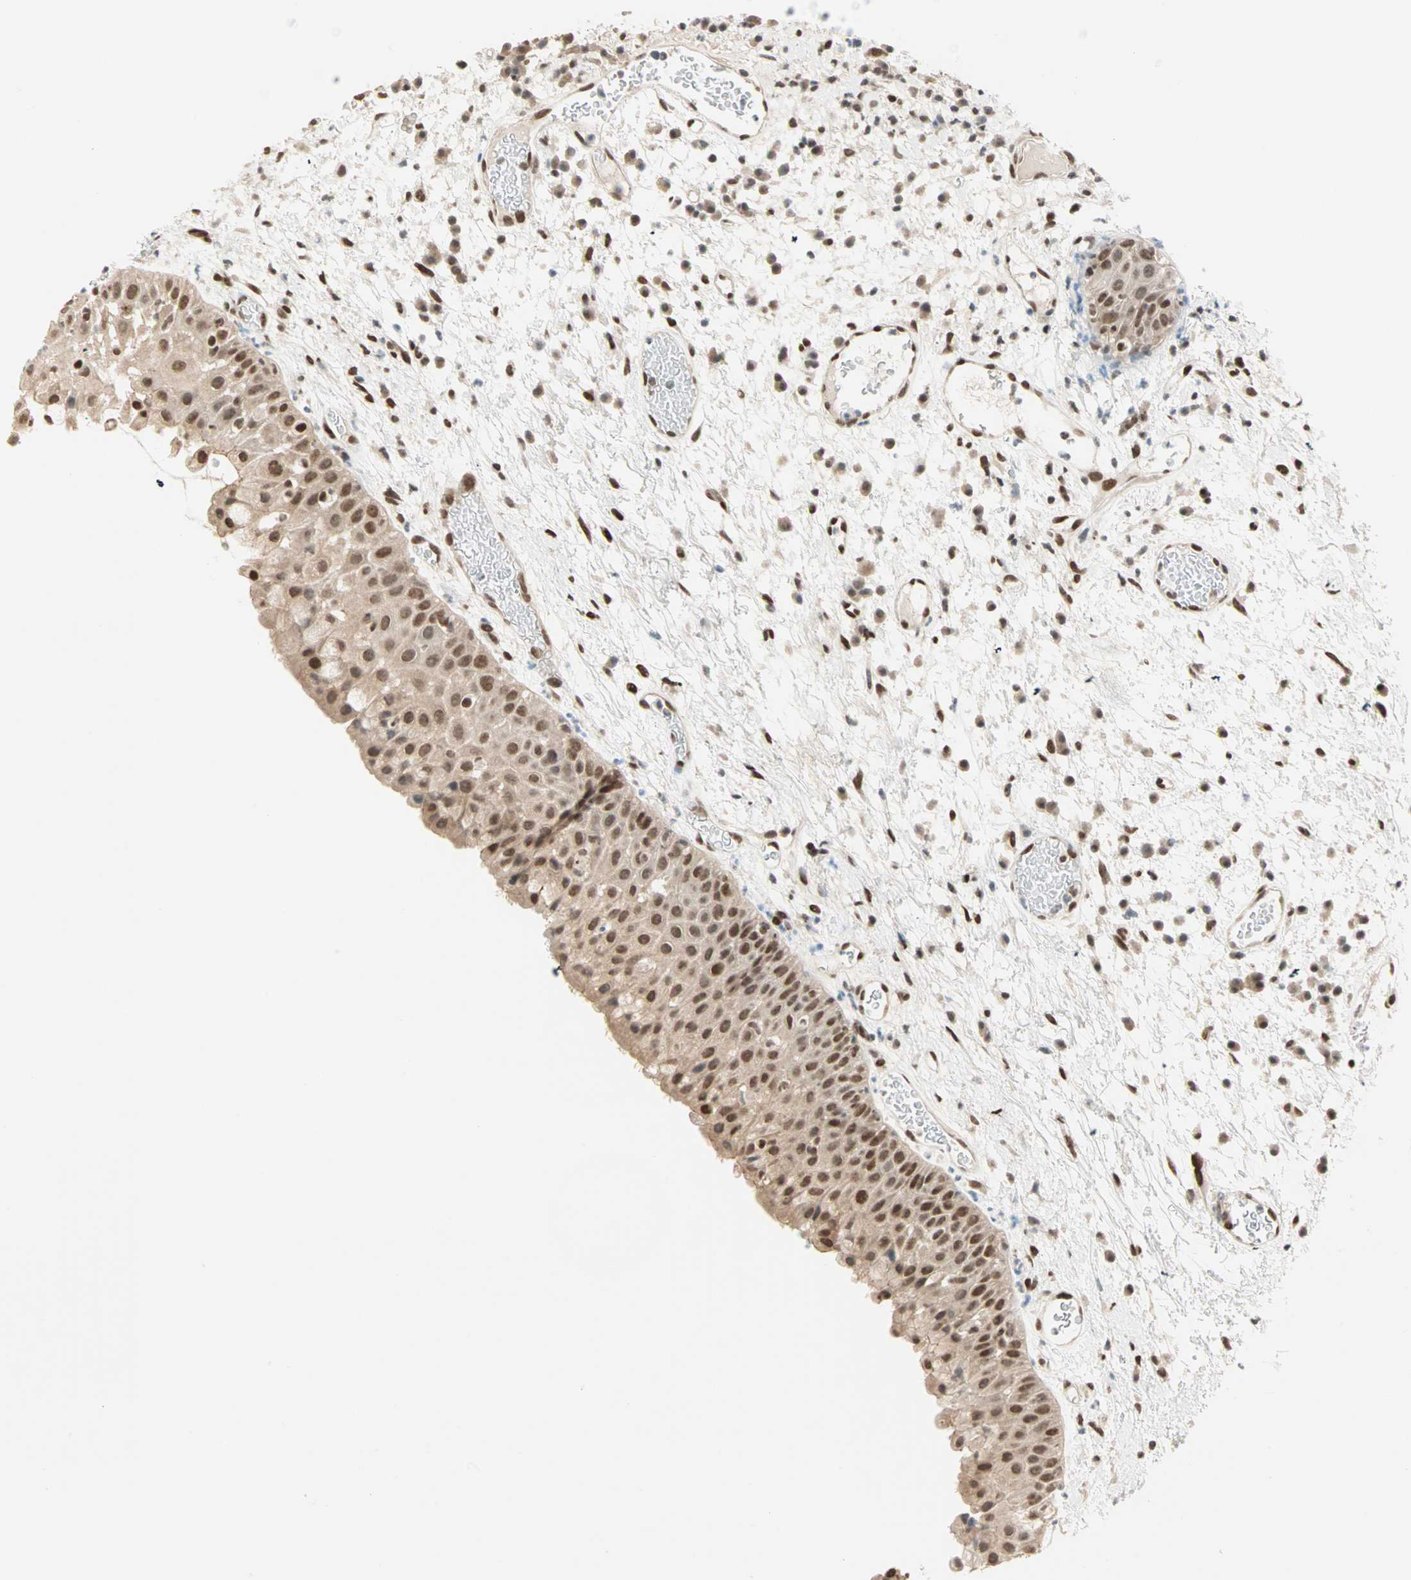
{"staining": {"intensity": "strong", "quantity": ">75%", "location": "nuclear"}, "tissue": "head and neck cancer", "cell_type": "Tumor cells", "image_type": "cancer", "snomed": [{"axis": "morphology", "description": "Squamous cell carcinoma, NOS"}, {"axis": "topography", "description": "Head-Neck"}], "caption": "Immunohistochemical staining of head and neck cancer displays strong nuclear protein expression in approximately >75% of tumor cells.", "gene": "BLM", "patient": {"sex": "male", "age": 62}}